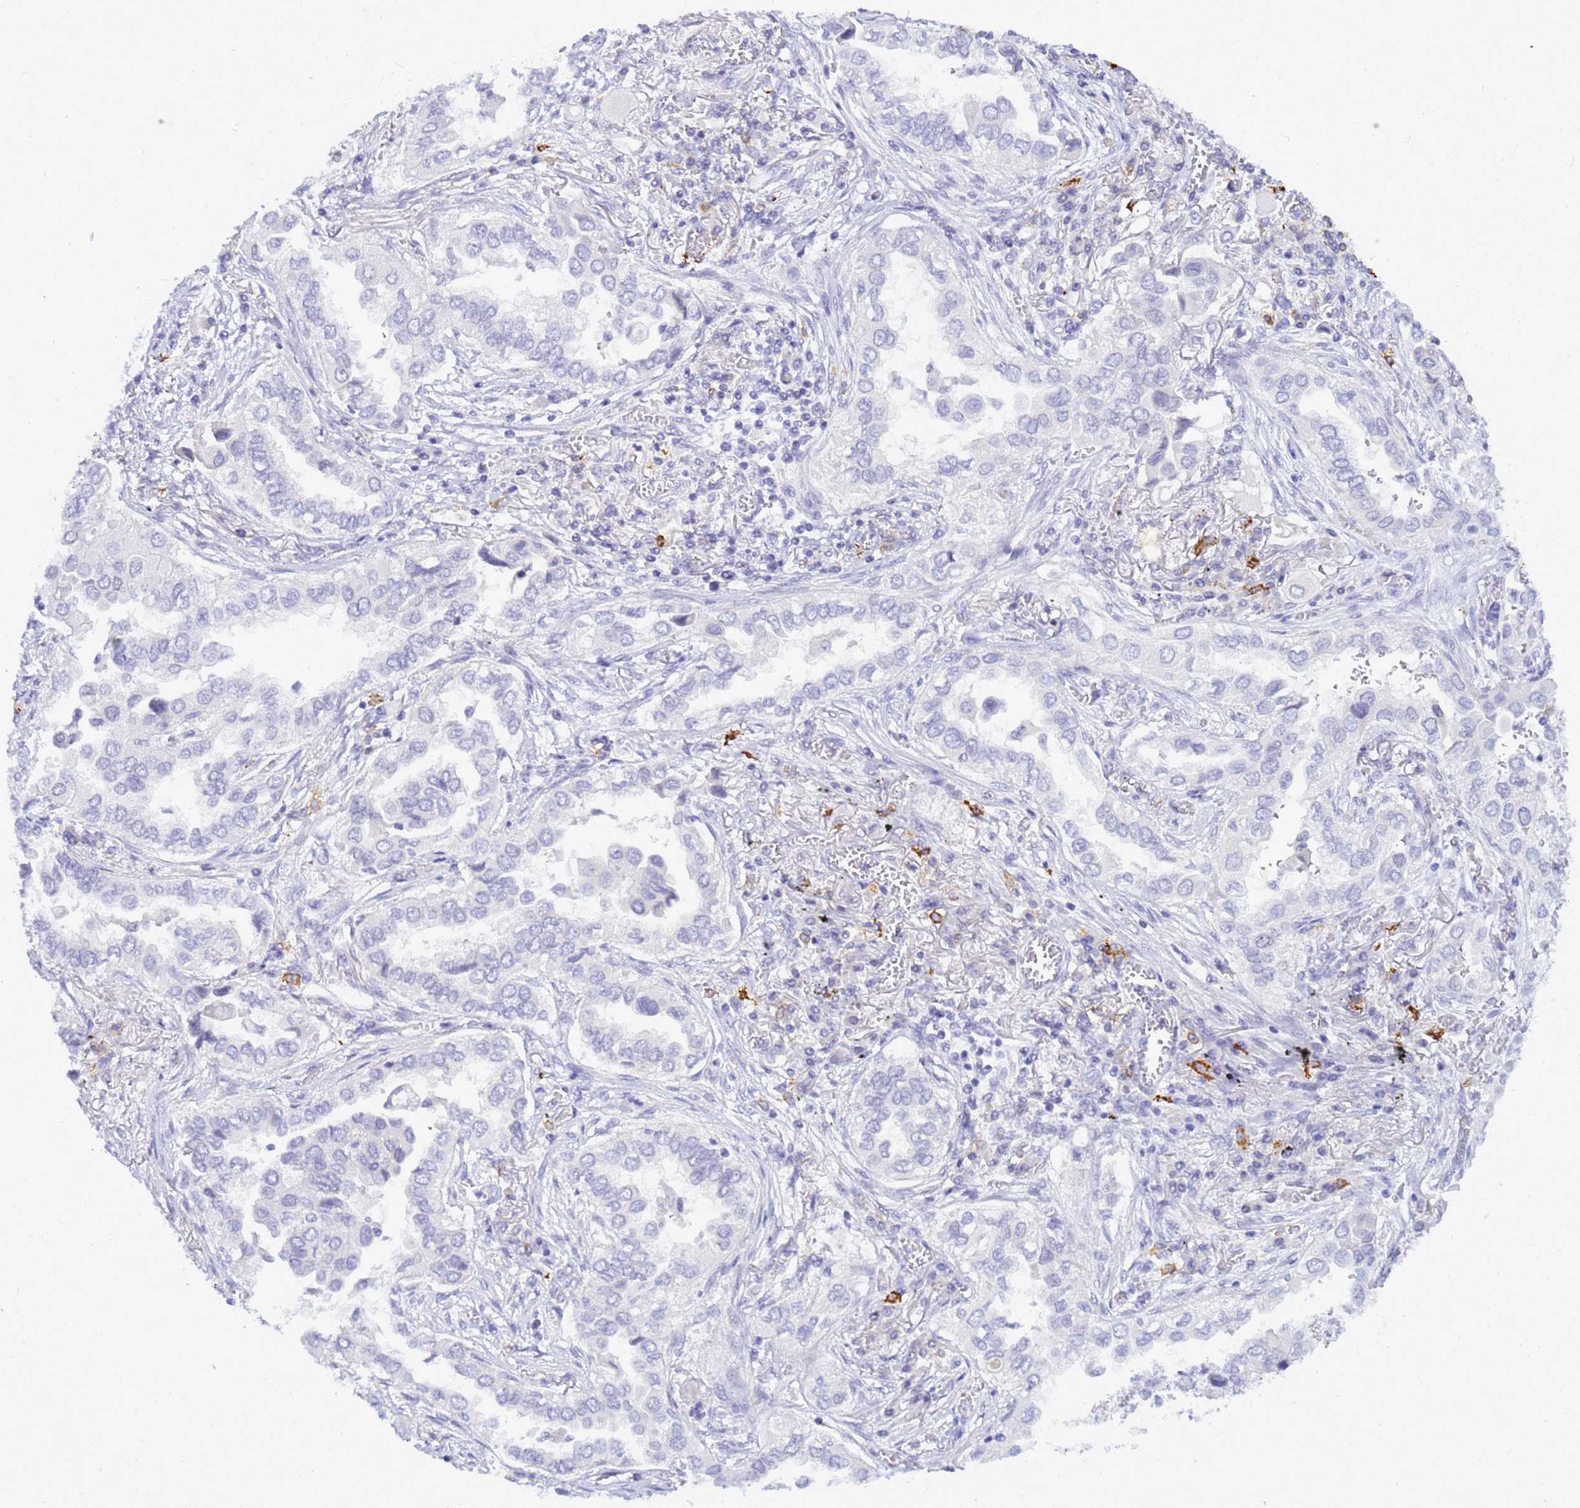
{"staining": {"intensity": "negative", "quantity": "none", "location": "none"}, "tissue": "lung cancer", "cell_type": "Tumor cells", "image_type": "cancer", "snomed": [{"axis": "morphology", "description": "Adenocarcinoma, NOS"}, {"axis": "topography", "description": "Lung"}], "caption": "Adenocarcinoma (lung) was stained to show a protein in brown. There is no significant staining in tumor cells. (Brightfield microscopy of DAB immunohistochemistry at high magnification).", "gene": "DMRTC2", "patient": {"sex": "female", "age": 76}}